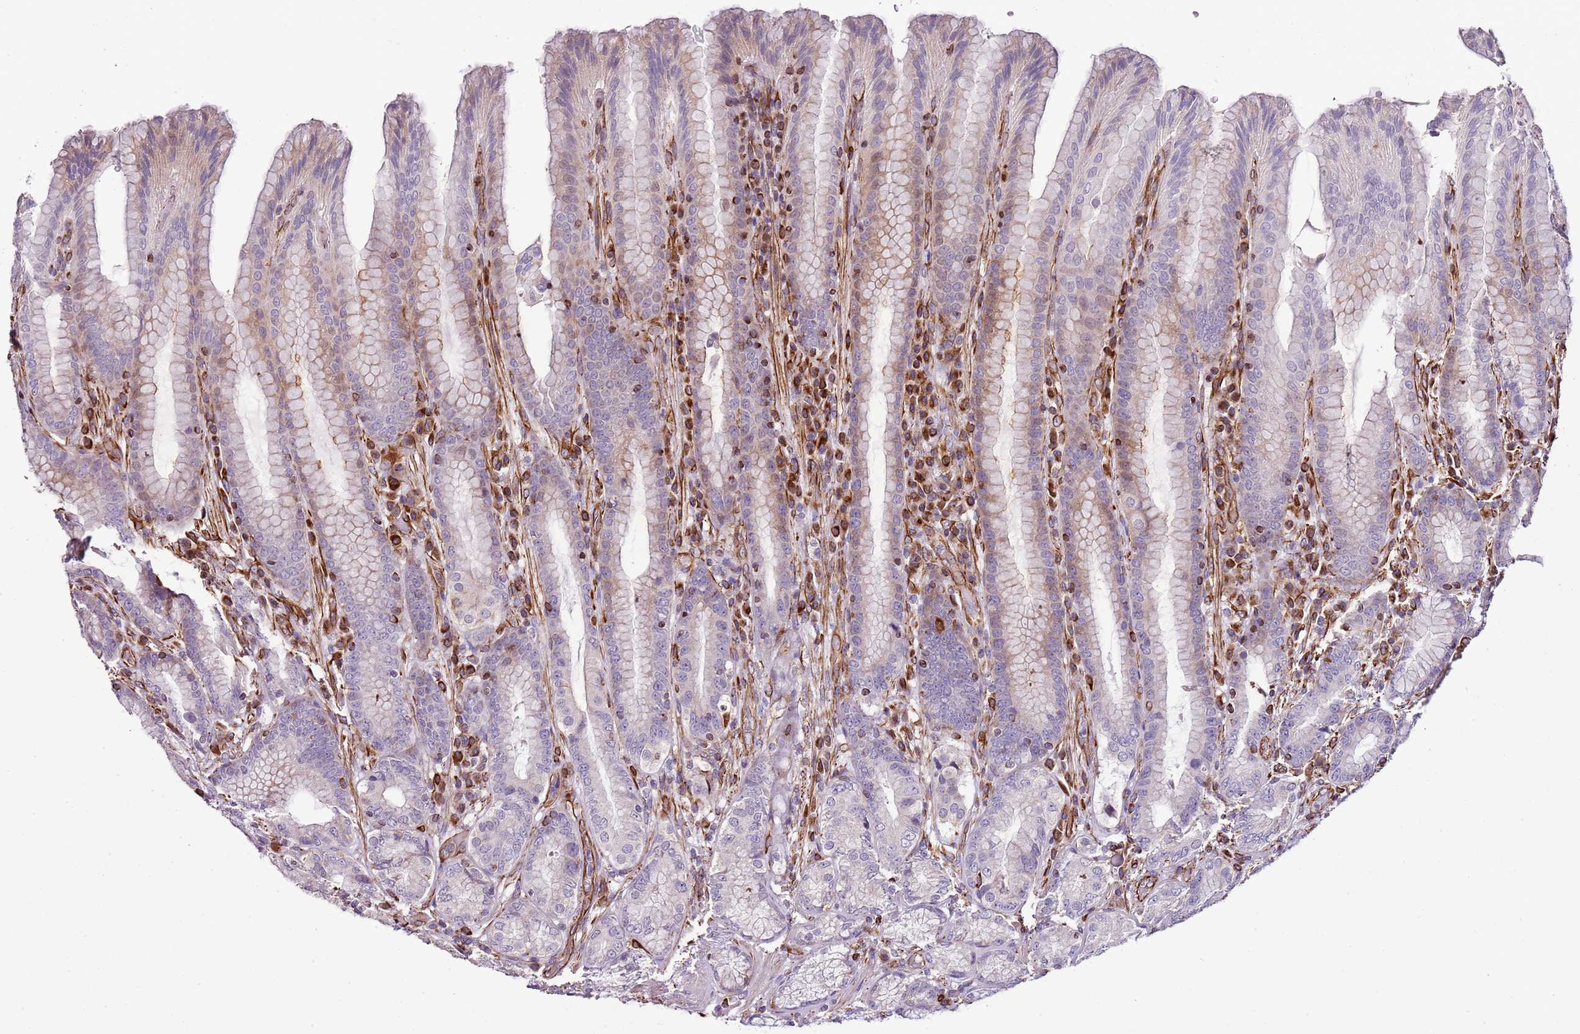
{"staining": {"intensity": "weak", "quantity": "<25%", "location": "cytoplasmic/membranous"}, "tissue": "stomach", "cell_type": "Glandular cells", "image_type": "normal", "snomed": [{"axis": "morphology", "description": "Normal tissue, NOS"}, {"axis": "topography", "description": "Stomach, upper"}, {"axis": "topography", "description": "Stomach, lower"}], "caption": "Histopathology image shows no protein staining in glandular cells of unremarkable stomach. (Brightfield microscopy of DAB IHC at high magnification).", "gene": "ZNF786", "patient": {"sex": "female", "age": 76}}